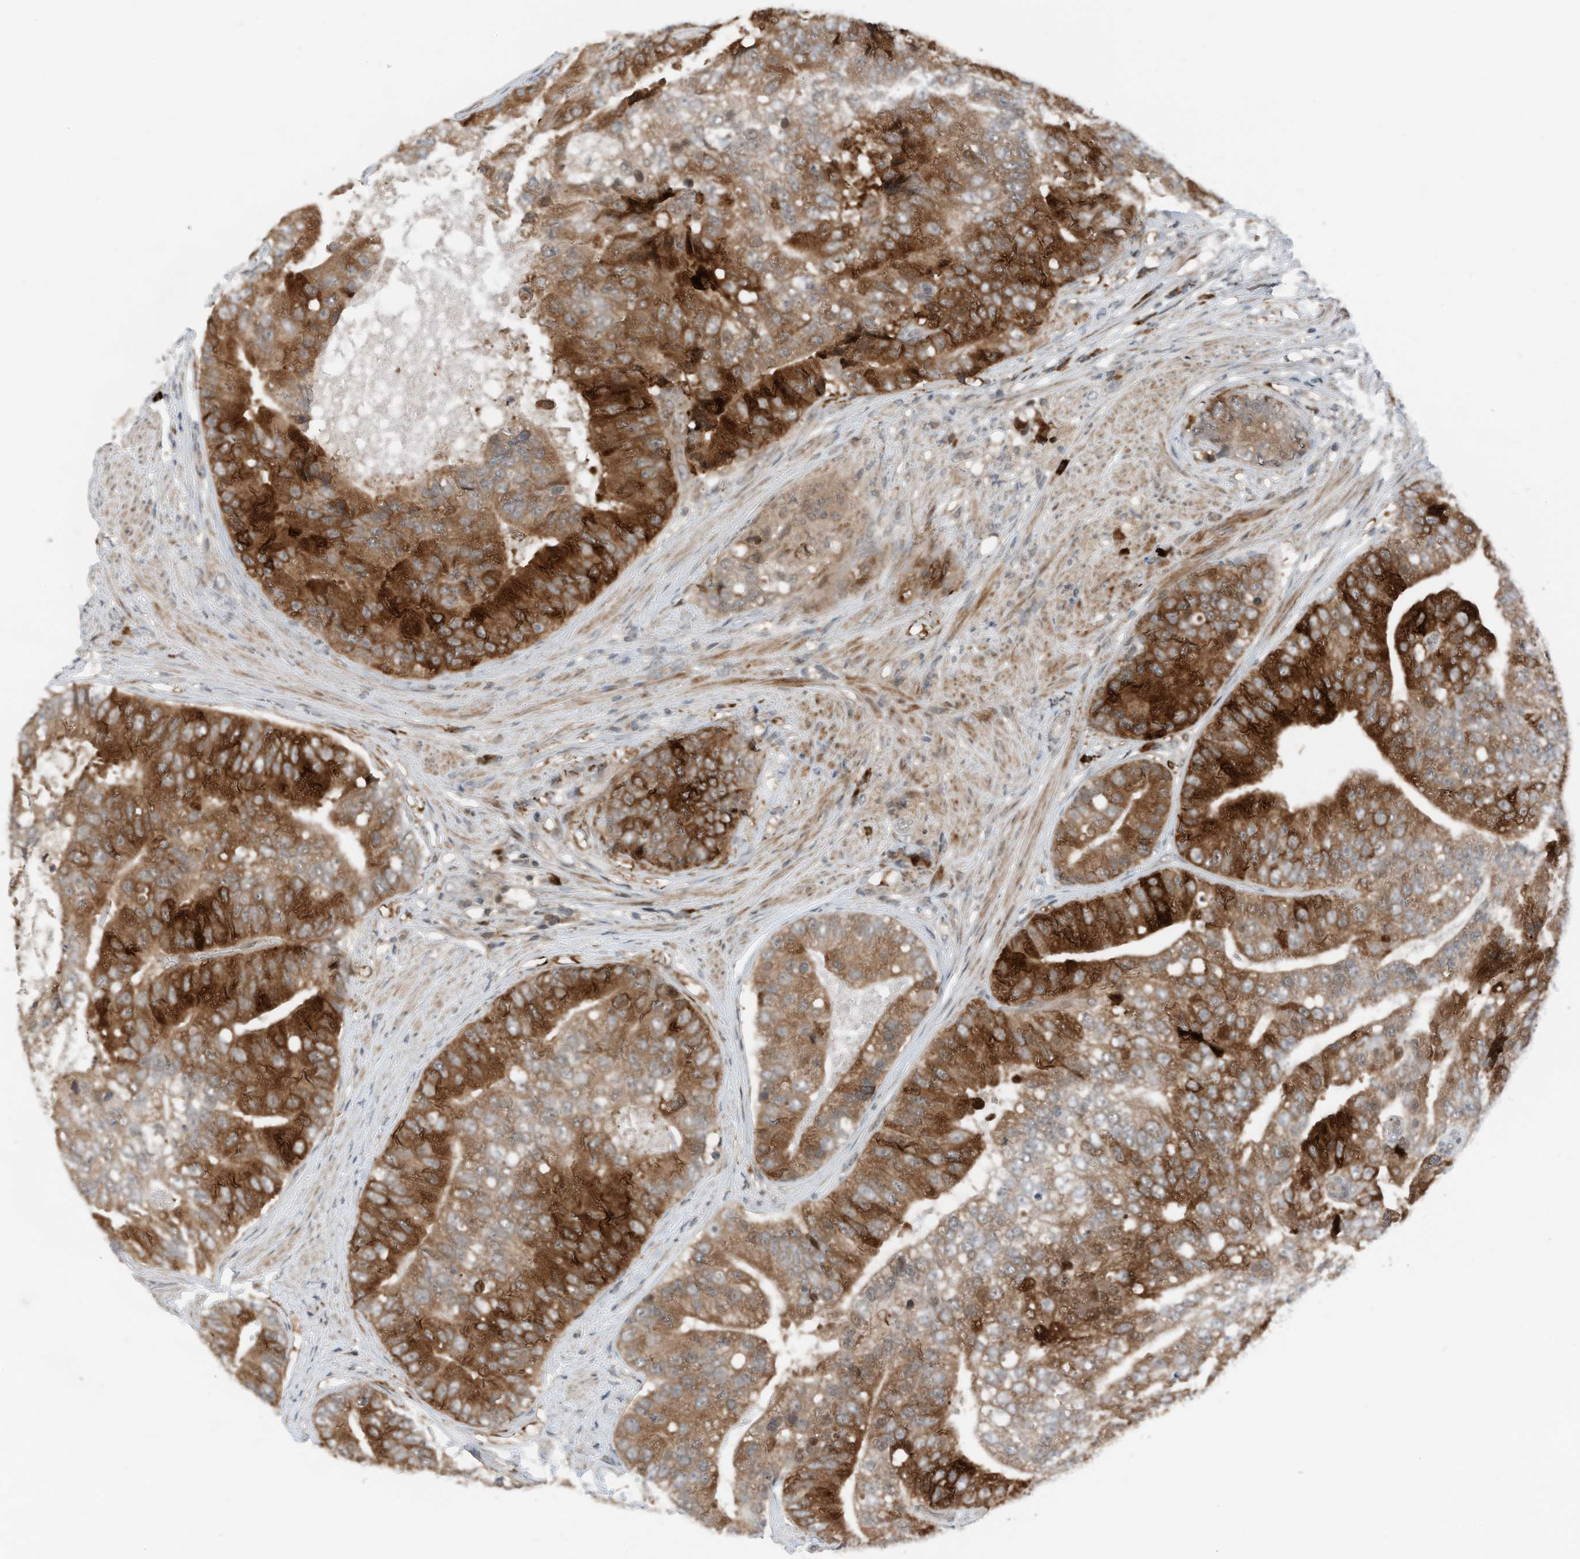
{"staining": {"intensity": "strong", "quantity": ">75%", "location": "cytoplasmic/membranous"}, "tissue": "prostate cancer", "cell_type": "Tumor cells", "image_type": "cancer", "snomed": [{"axis": "morphology", "description": "Adenocarcinoma, High grade"}, {"axis": "topography", "description": "Prostate"}], "caption": "A brown stain labels strong cytoplasmic/membranous expression of a protein in adenocarcinoma (high-grade) (prostate) tumor cells.", "gene": "RMND1", "patient": {"sex": "male", "age": 70}}